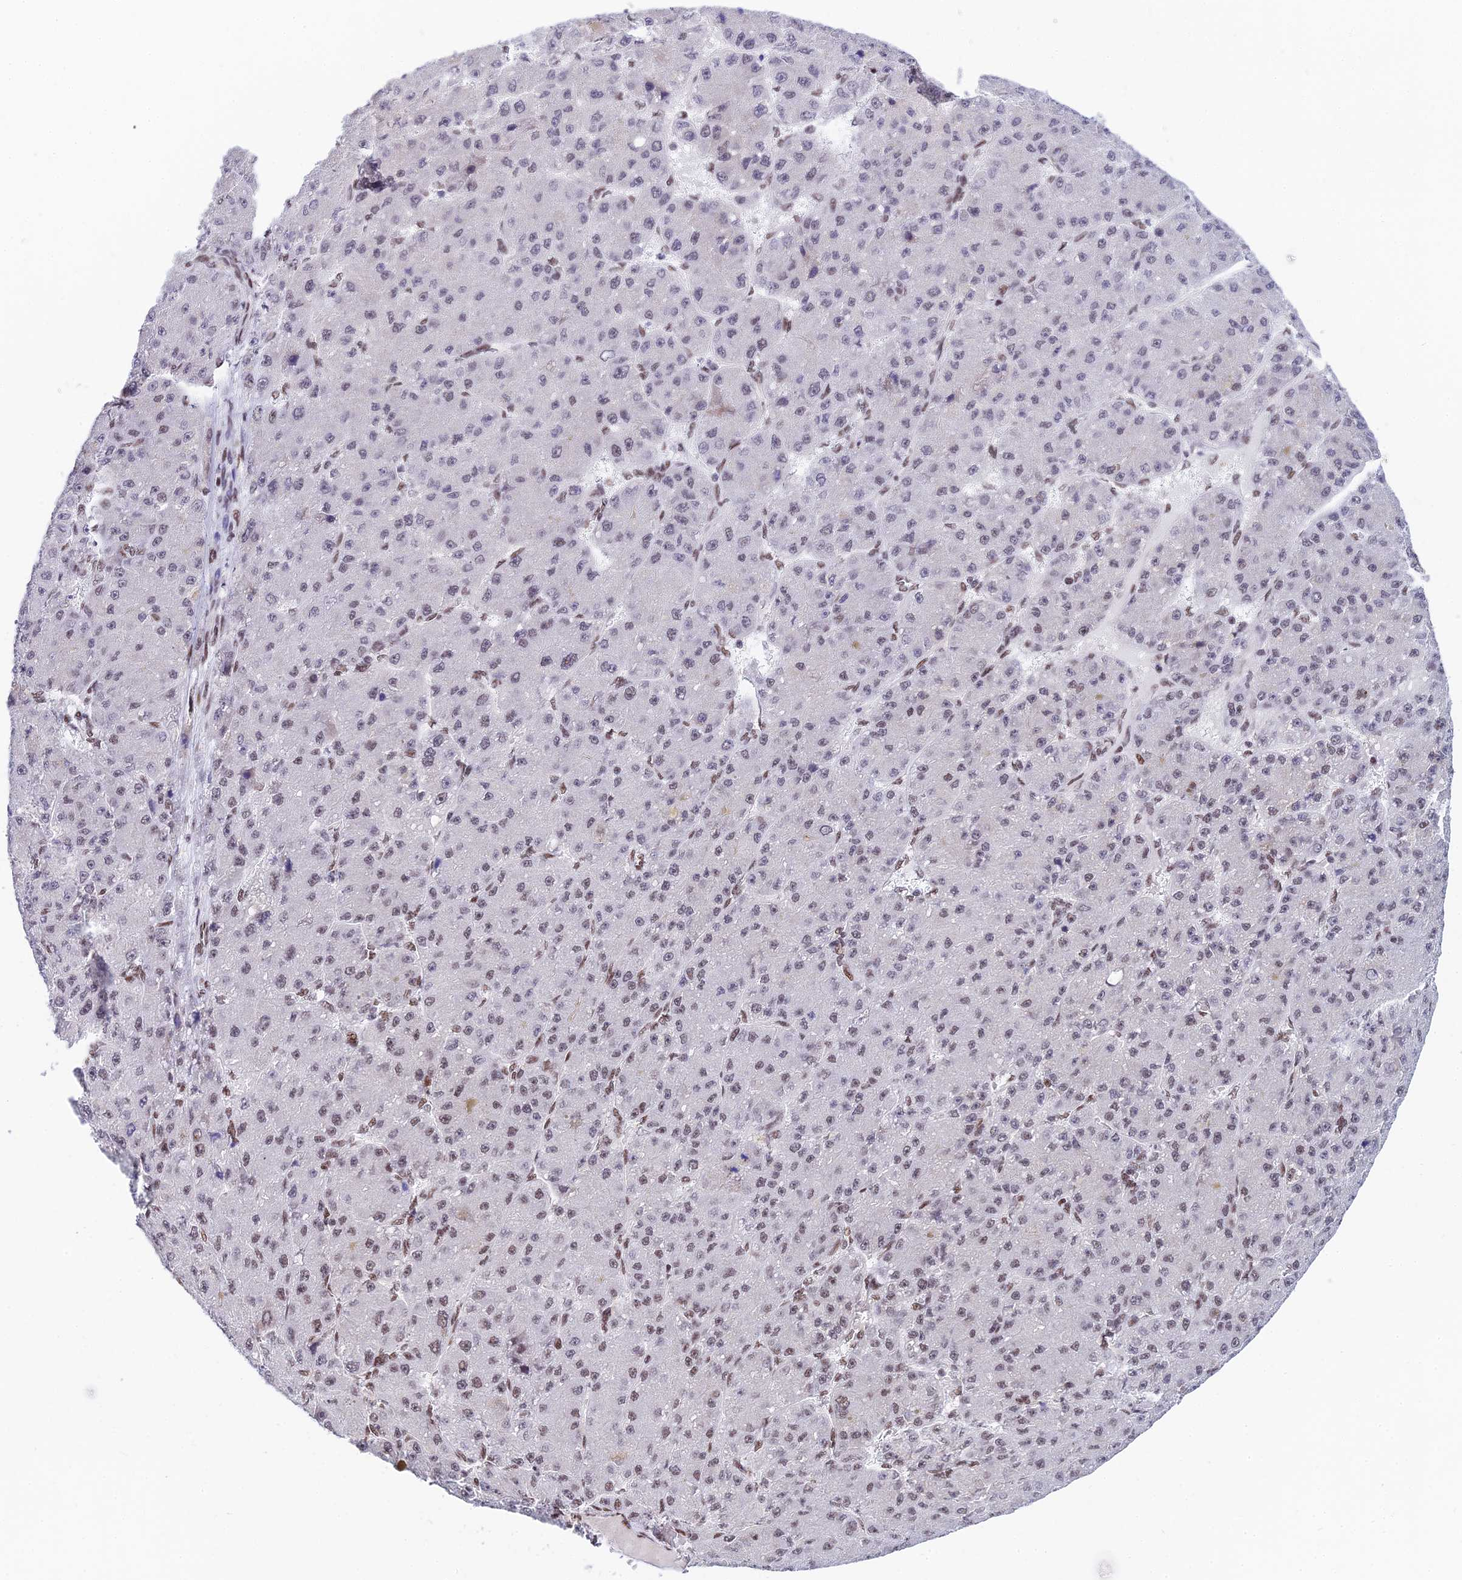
{"staining": {"intensity": "weak", "quantity": "25%-75%", "location": "nuclear"}, "tissue": "liver cancer", "cell_type": "Tumor cells", "image_type": "cancer", "snomed": [{"axis": "morphology", "description": "Carcinoma, Hepatocellular, NOS"}, {"axis": "topography", "description": "Liver"}], "caption": "Immunohistochemistry (IHC) histopathology image of hepatocellular carcinoma (liver) stained for a protein (brown), which shows low levels of weak nuclear staining in approximately 25%-75% of tumor cells.", "gene": "USP22", "patient": {"sex": "male", "age": 67}}